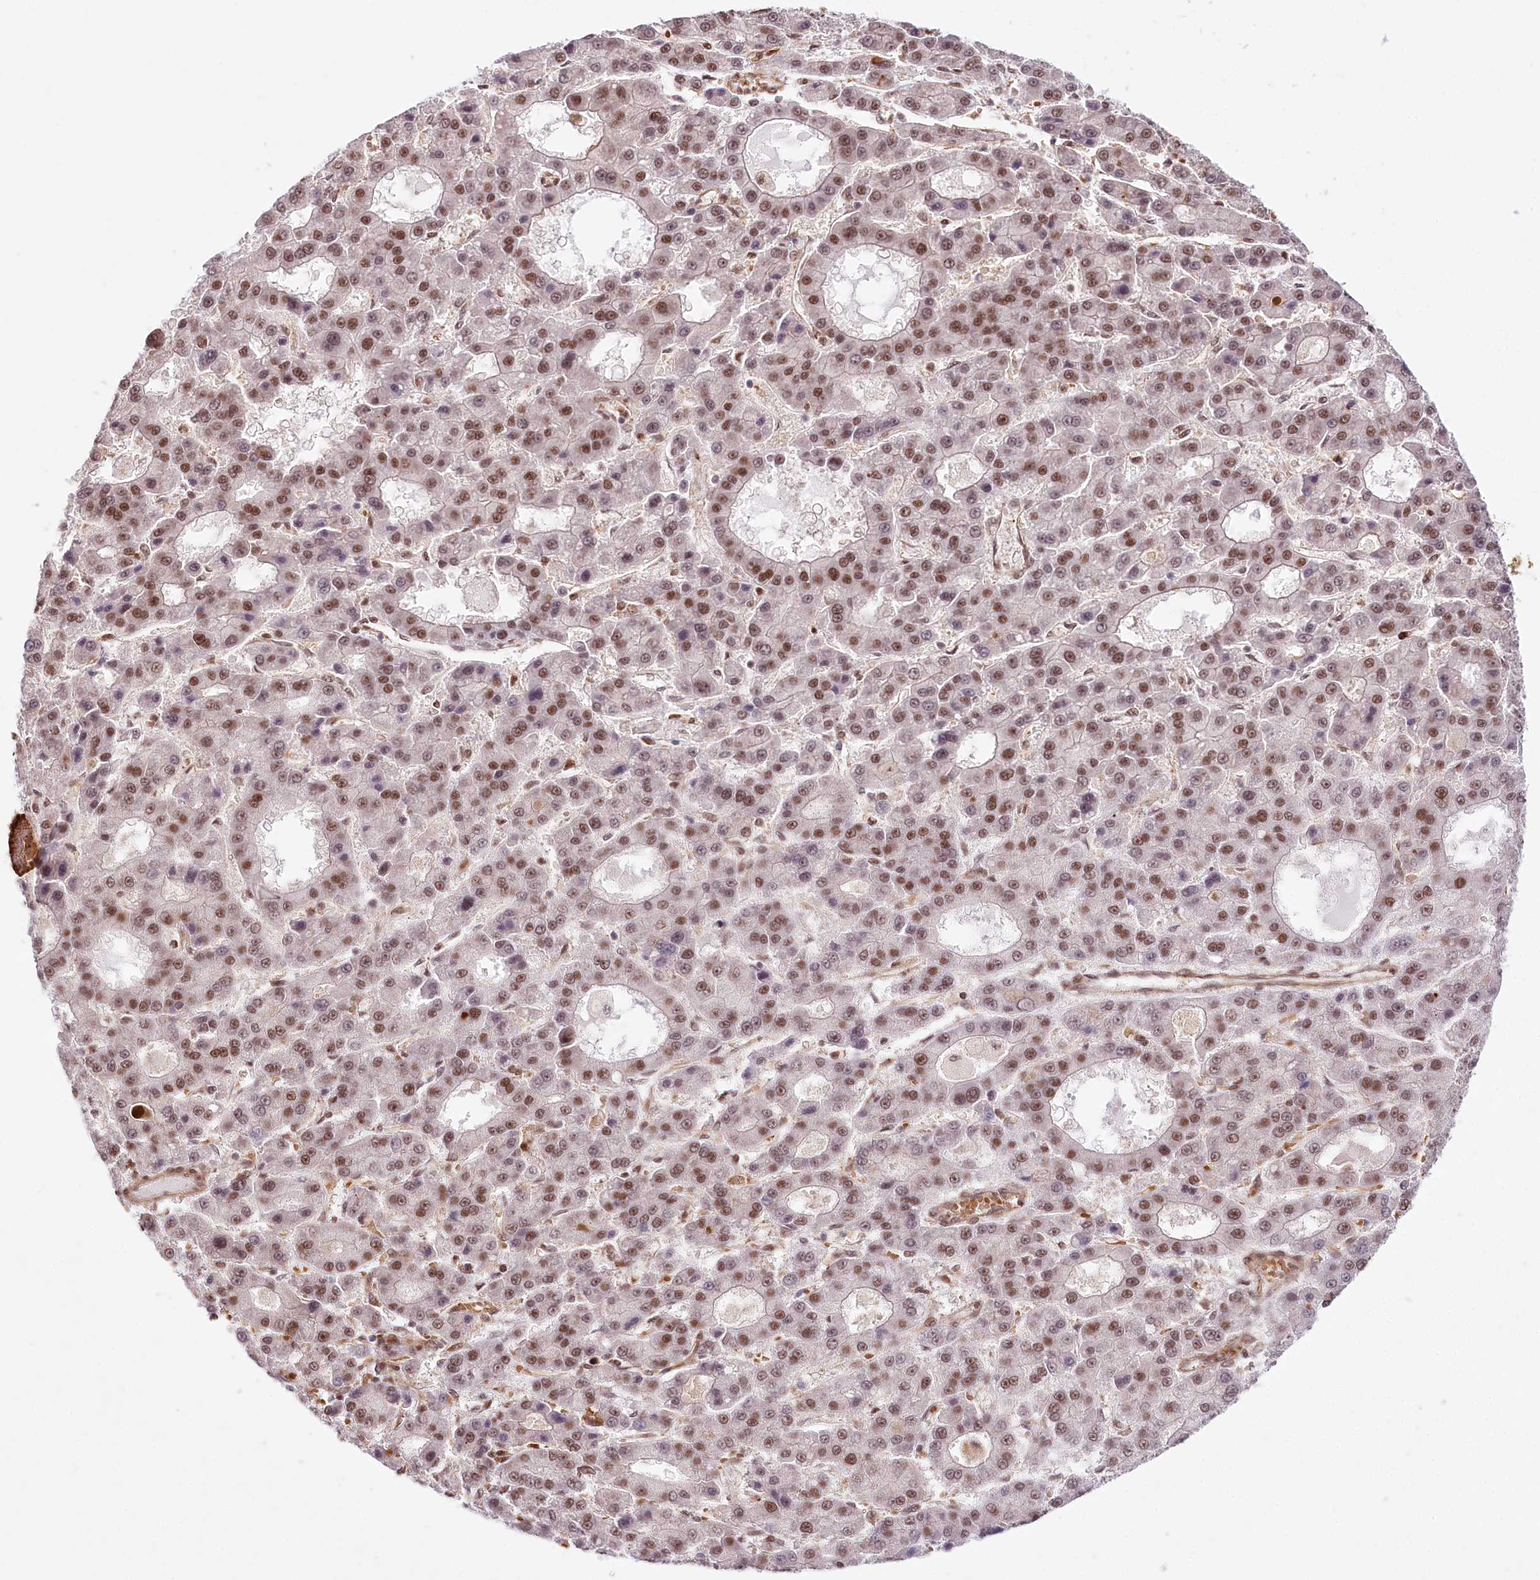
{"staining": {"intensity": "moderate", "quantity": ">75%", "location": "nuclear"}, "tissue": "liver cancer", "cell_type": "Tumor cells", "image_type": "cancer", "snomed": [{"axis": "morphology", "description": "Carcinoma, Hepatocellular, NOS"}, {"axis": "topography", "description": "Liver"}], "caption": "Protein expression analysis of liver hepatocellular carcinoma reveals moderate nuclear expression in about >75% of tumor cells. The protein is stained brown, and the nuclei are stained in blue (DAB (3,3'-diaminobenzidine) IHC with brightfield microscopy, high magnification).", "gene": "TUBGCP2", "patient": {"sex": "male", "age": 70}}